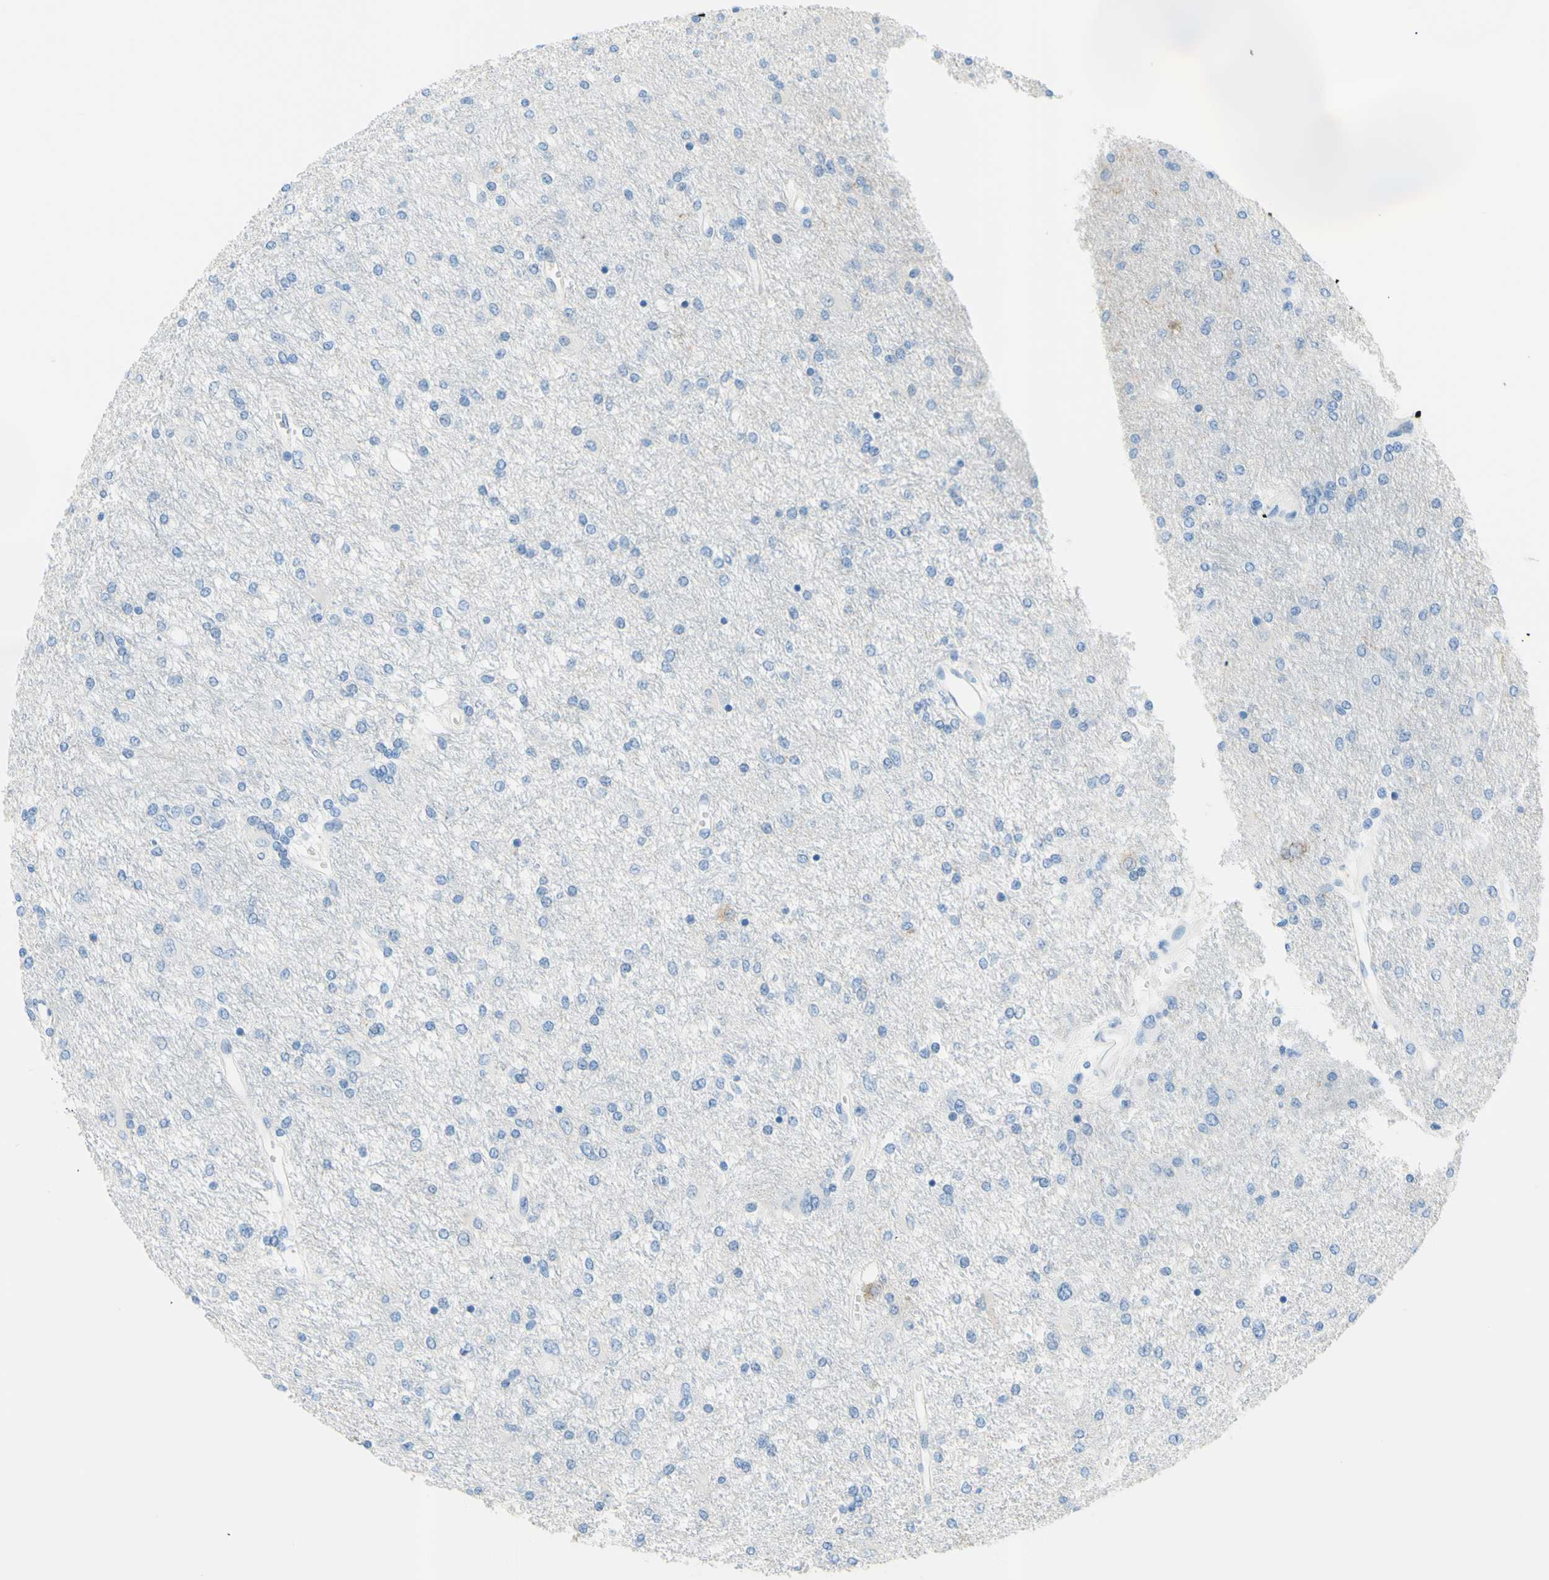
{"staining": {"intensity": "weak", "quantity": "<25%", "location": "cytoplasmic/membranous"}, "tissue": "glioma", "cell_type": "Tumor cells", "image_type": "cancer", "snomed": [{"axis": "morphology", "description": "Glioma, malignant, High grade"}, {"axis": "topography", "description": "Brain"}], "caption": "The image demonstrates no significant positivity in tumor cells of glioma.", "gene": "HPCA", "patient": {"sex": "female", "age": 59}}